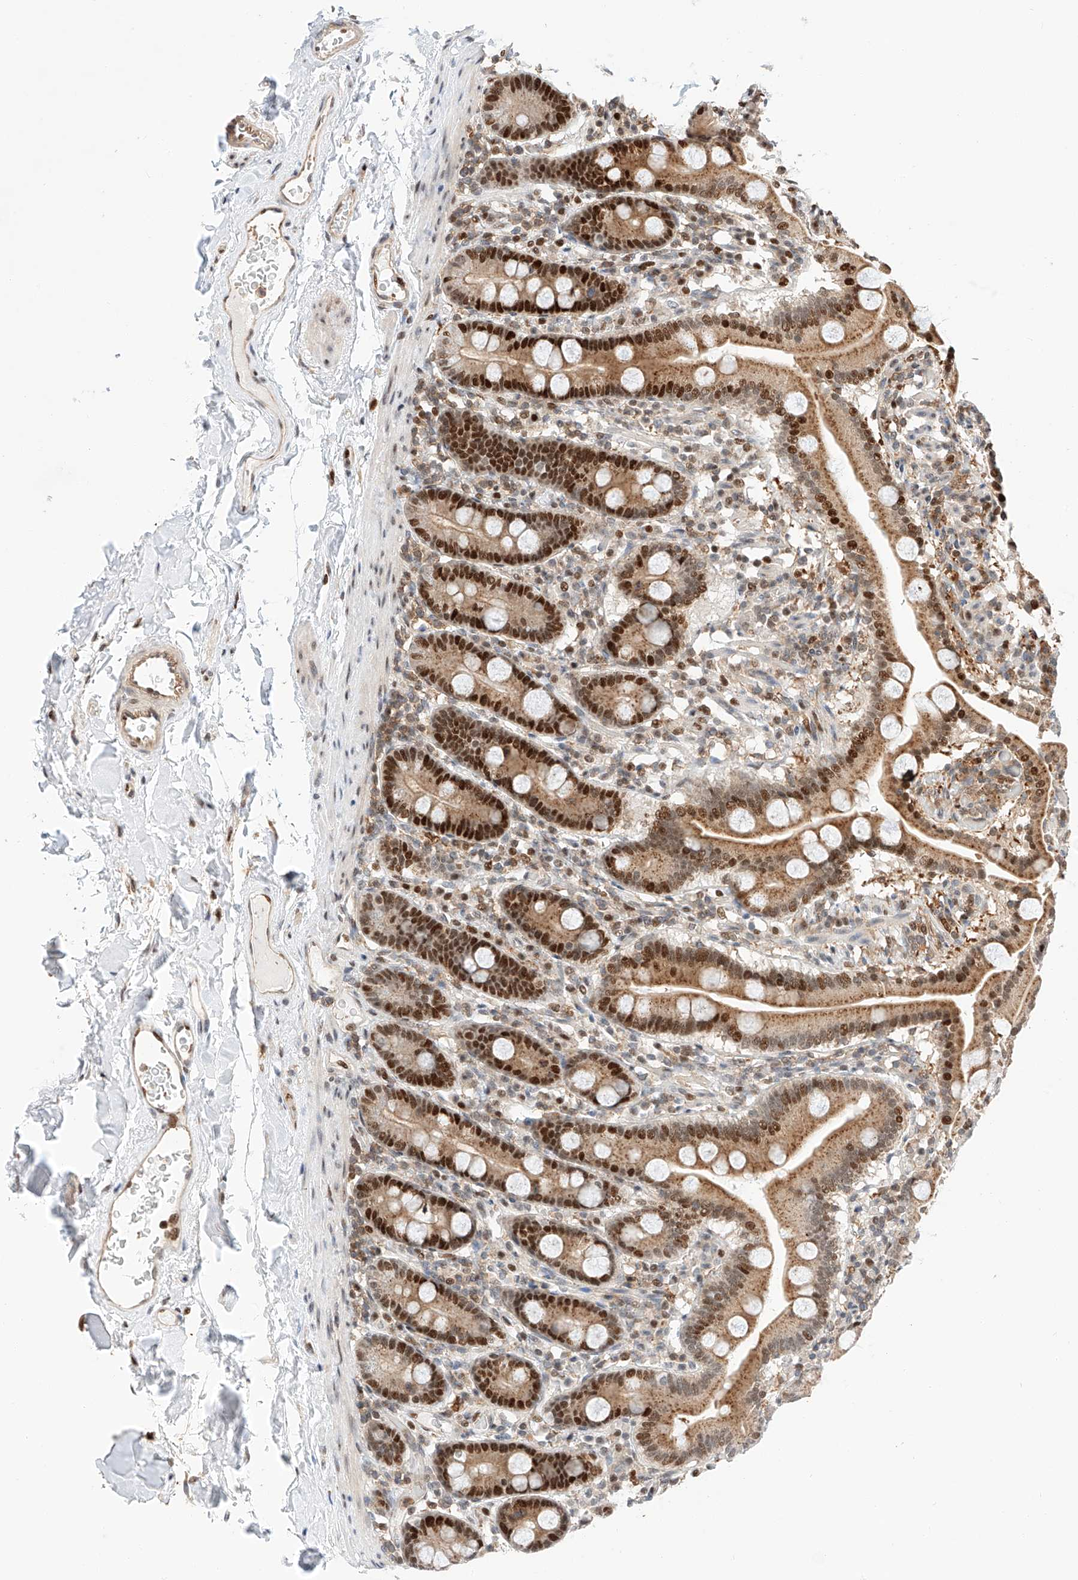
{"staining": {"intensity": "strong", "quantity": ">75%", "location": "cytoplasmic/membranous,nuclear"}, "tissue": "duodenum", "cell_type": "Glandular cells", "image_type": "normal", "snomed": [{"axis": "morphology", "description": "Normal tissue, NOS"}, {"axis": "topography", "description": "Duodenum"}], "caption": "The immunohistochemical stain labels strong cytoplasmic/membranous,nuclear positivity in glandular cells of unremarkable duodenum. Nuclei are stained in blue.", "gene": "HDAC9", "patient": {"sex": "male", "age": 55}}